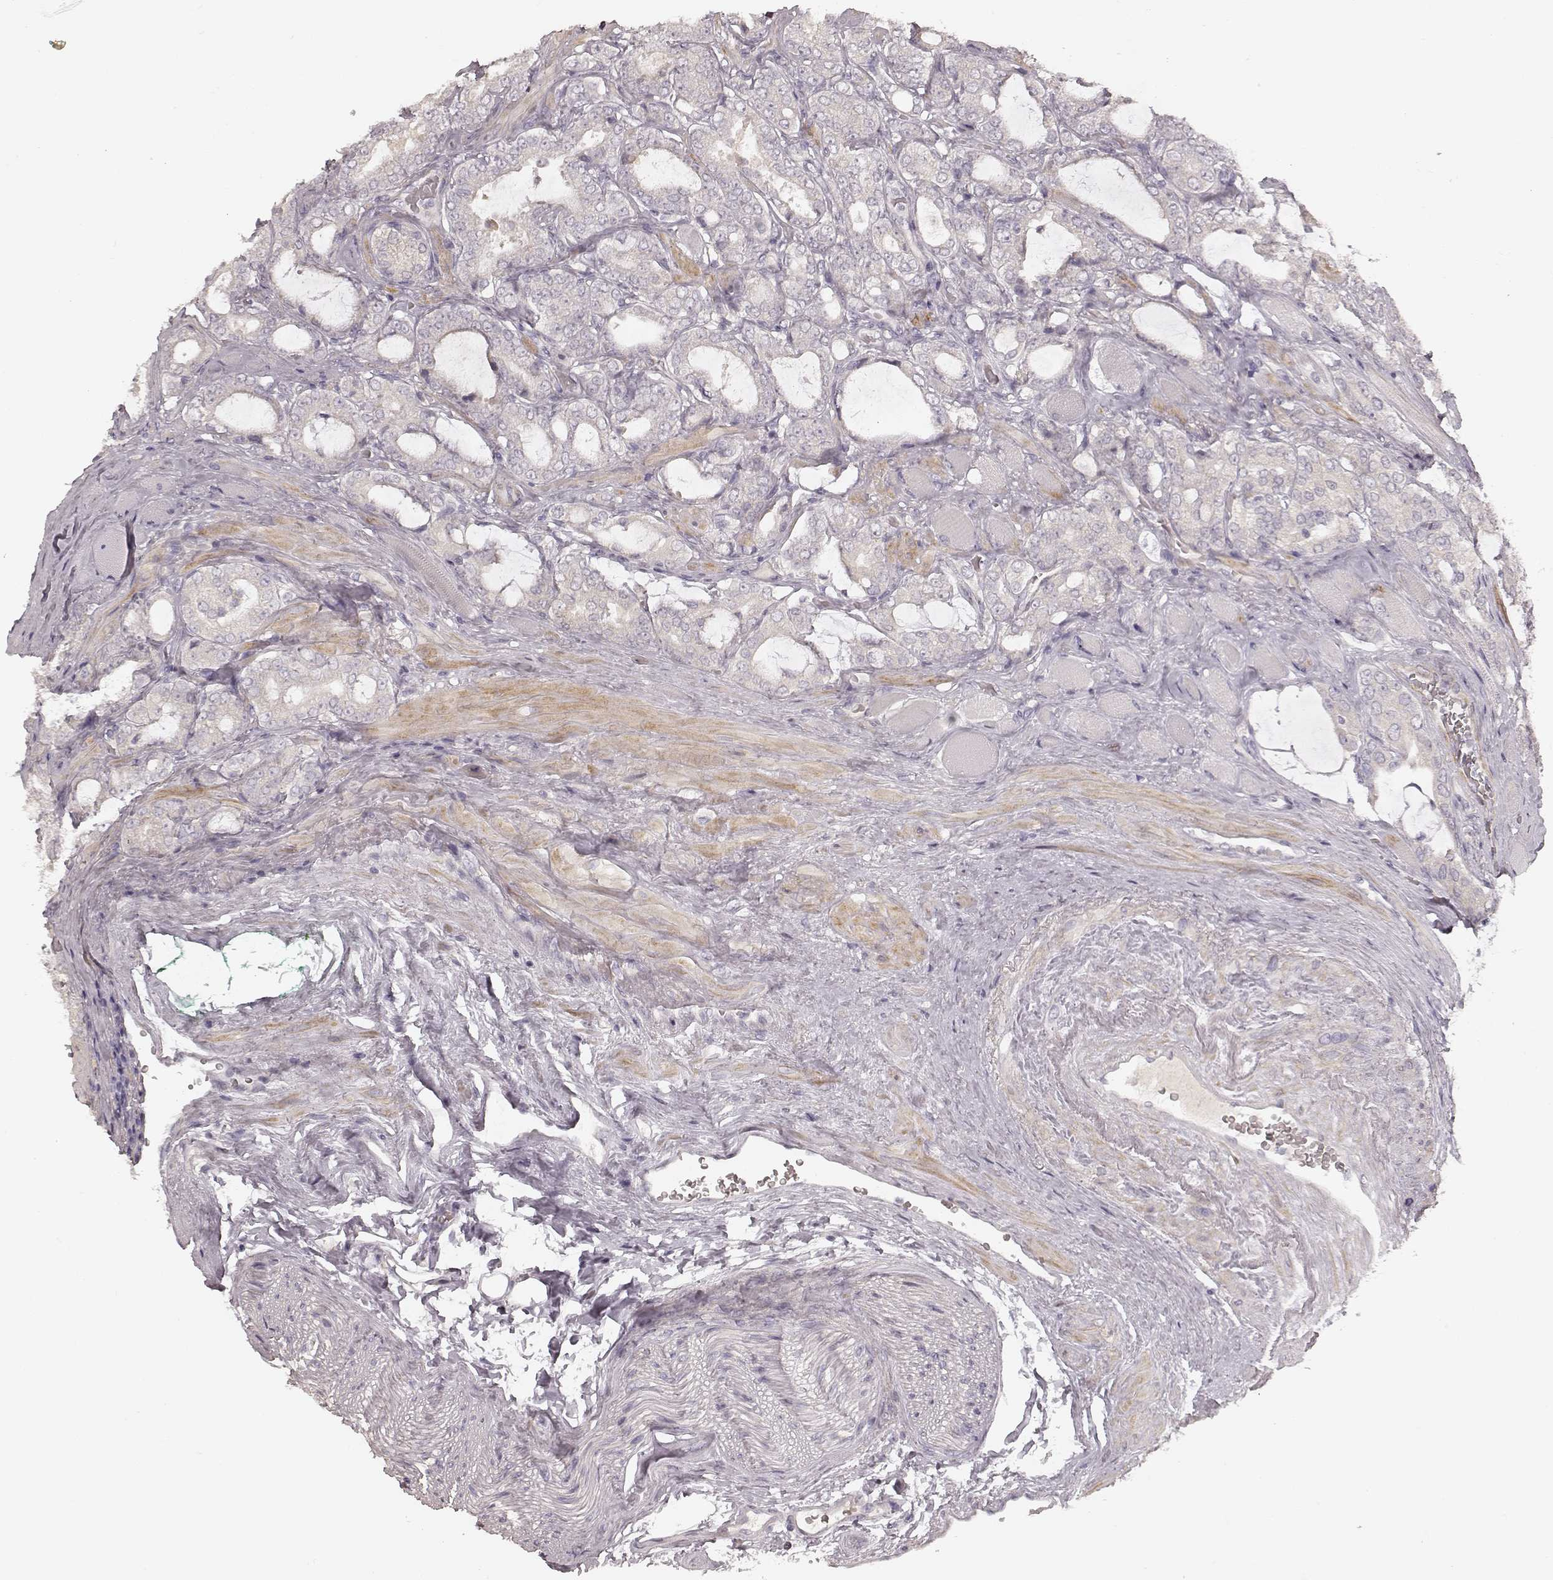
{"staining": {"intensity": "negative", "quantity": "none", "location": "none"}, "tissue": "prostate cancer", "cell_type": "Tumor cells", "image_type": "cancer", "snomed": [{"axis": "morphology", "description": "Adenocarcinoma, NOS"}, {"axis": "topography", "description": "Prostate"}], "caption": "Tumor cells are negative for brown protein staining in prostate cancer (adenocarcinoma).", "gene": "KCNJ9", "patient": {"sex": "male", "age": 64}}